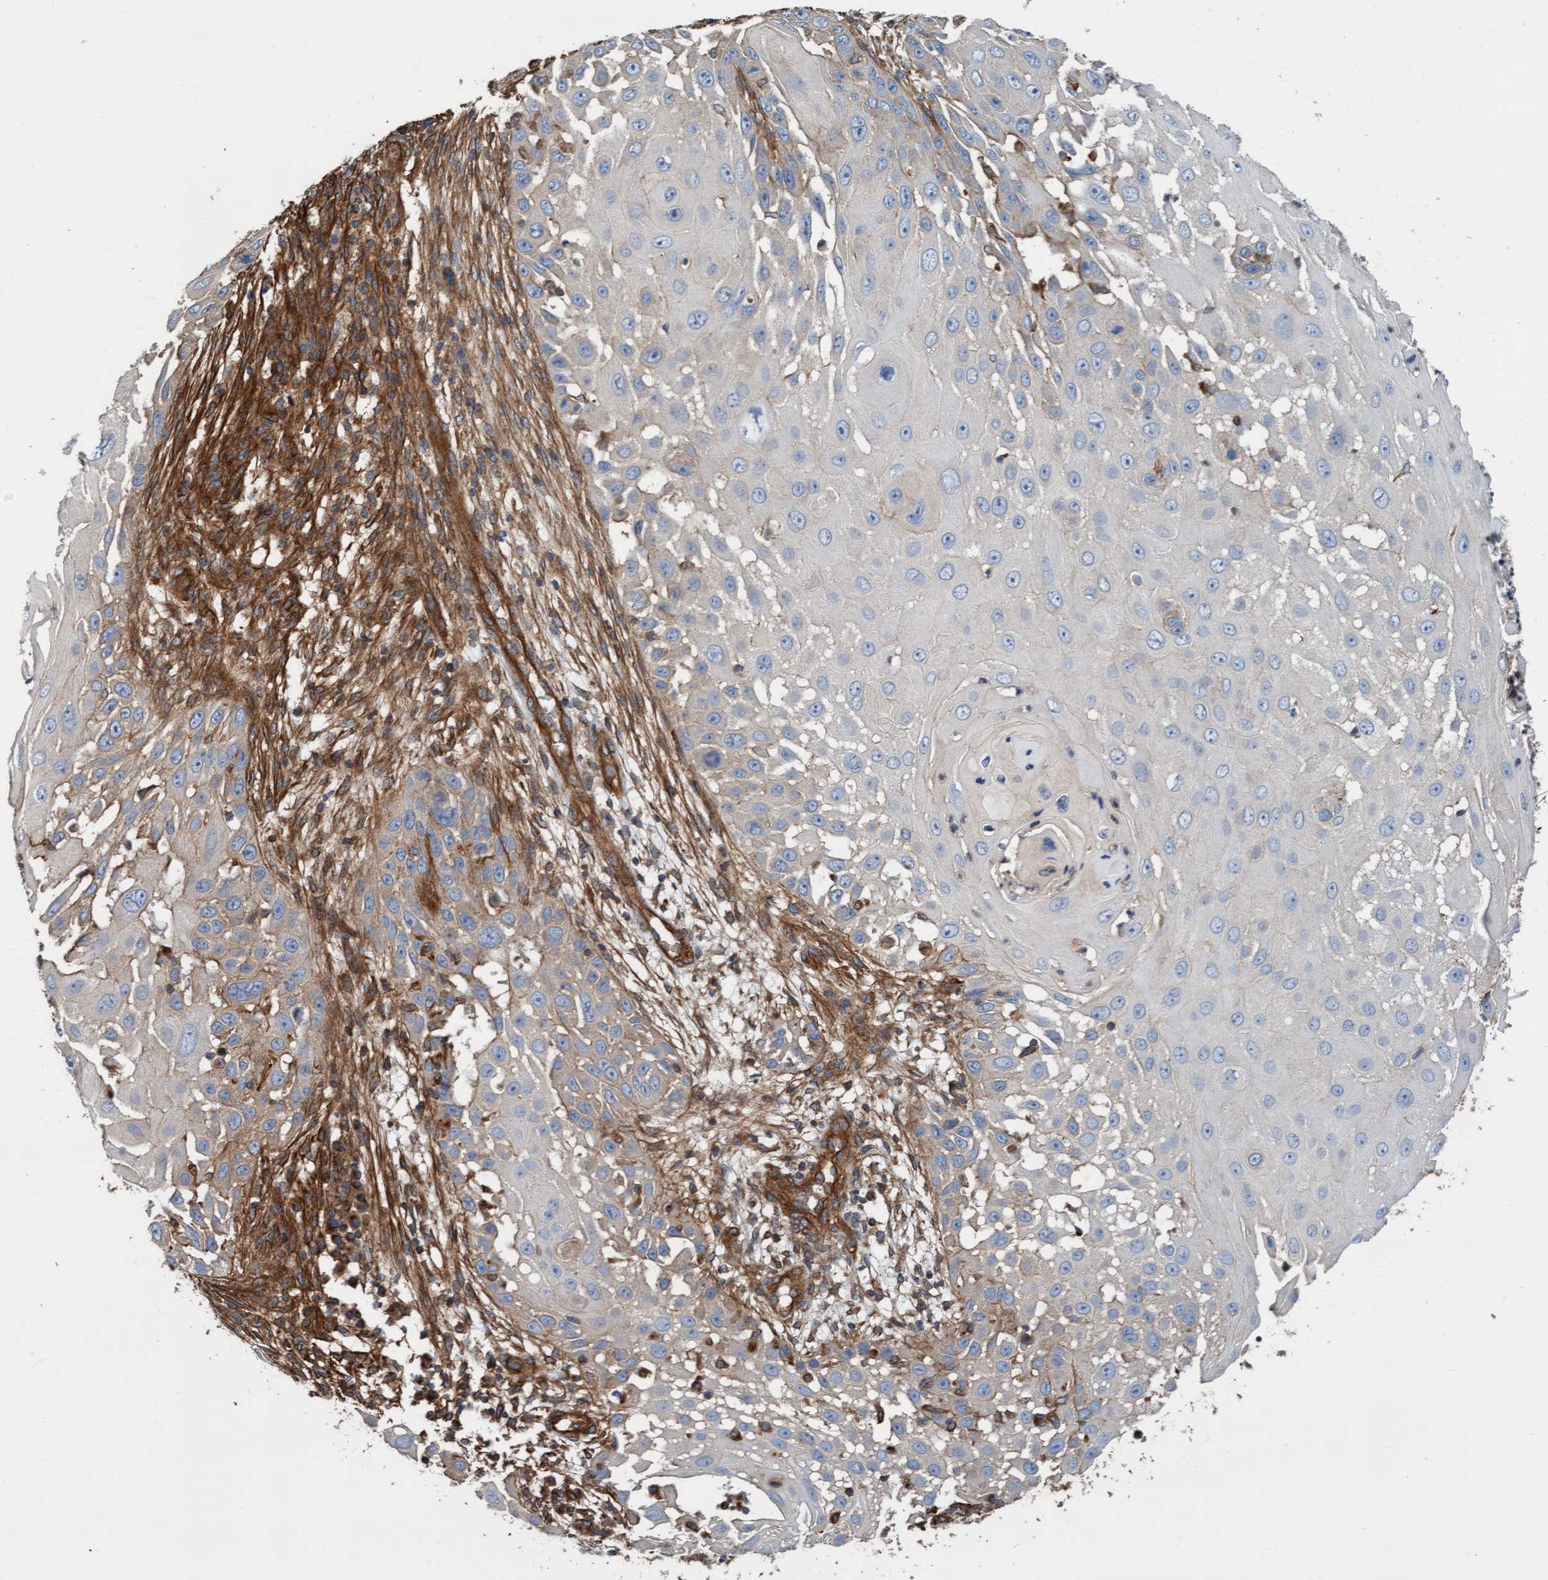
{"staining": {"intensity": "weak", "quantity": "<25%", "location": "cytoplasmic/membranous"}, "tissue": "skin cancer", "cell_type": "Tumor cells", "image_type": "cancer", "snomed": [{"axis": "morphology", "description": "Squamous cell carcinoma, NOS"}, {"axis": "topography", "description": "Skin"}], "caption": "Skin cancer (squamous cell carcinoma) was stained to show a protein in brown. There is no significant positivity in tumor cells.", "gene": "STXBP4", "patient": {"sex": "female", "age": 44}}